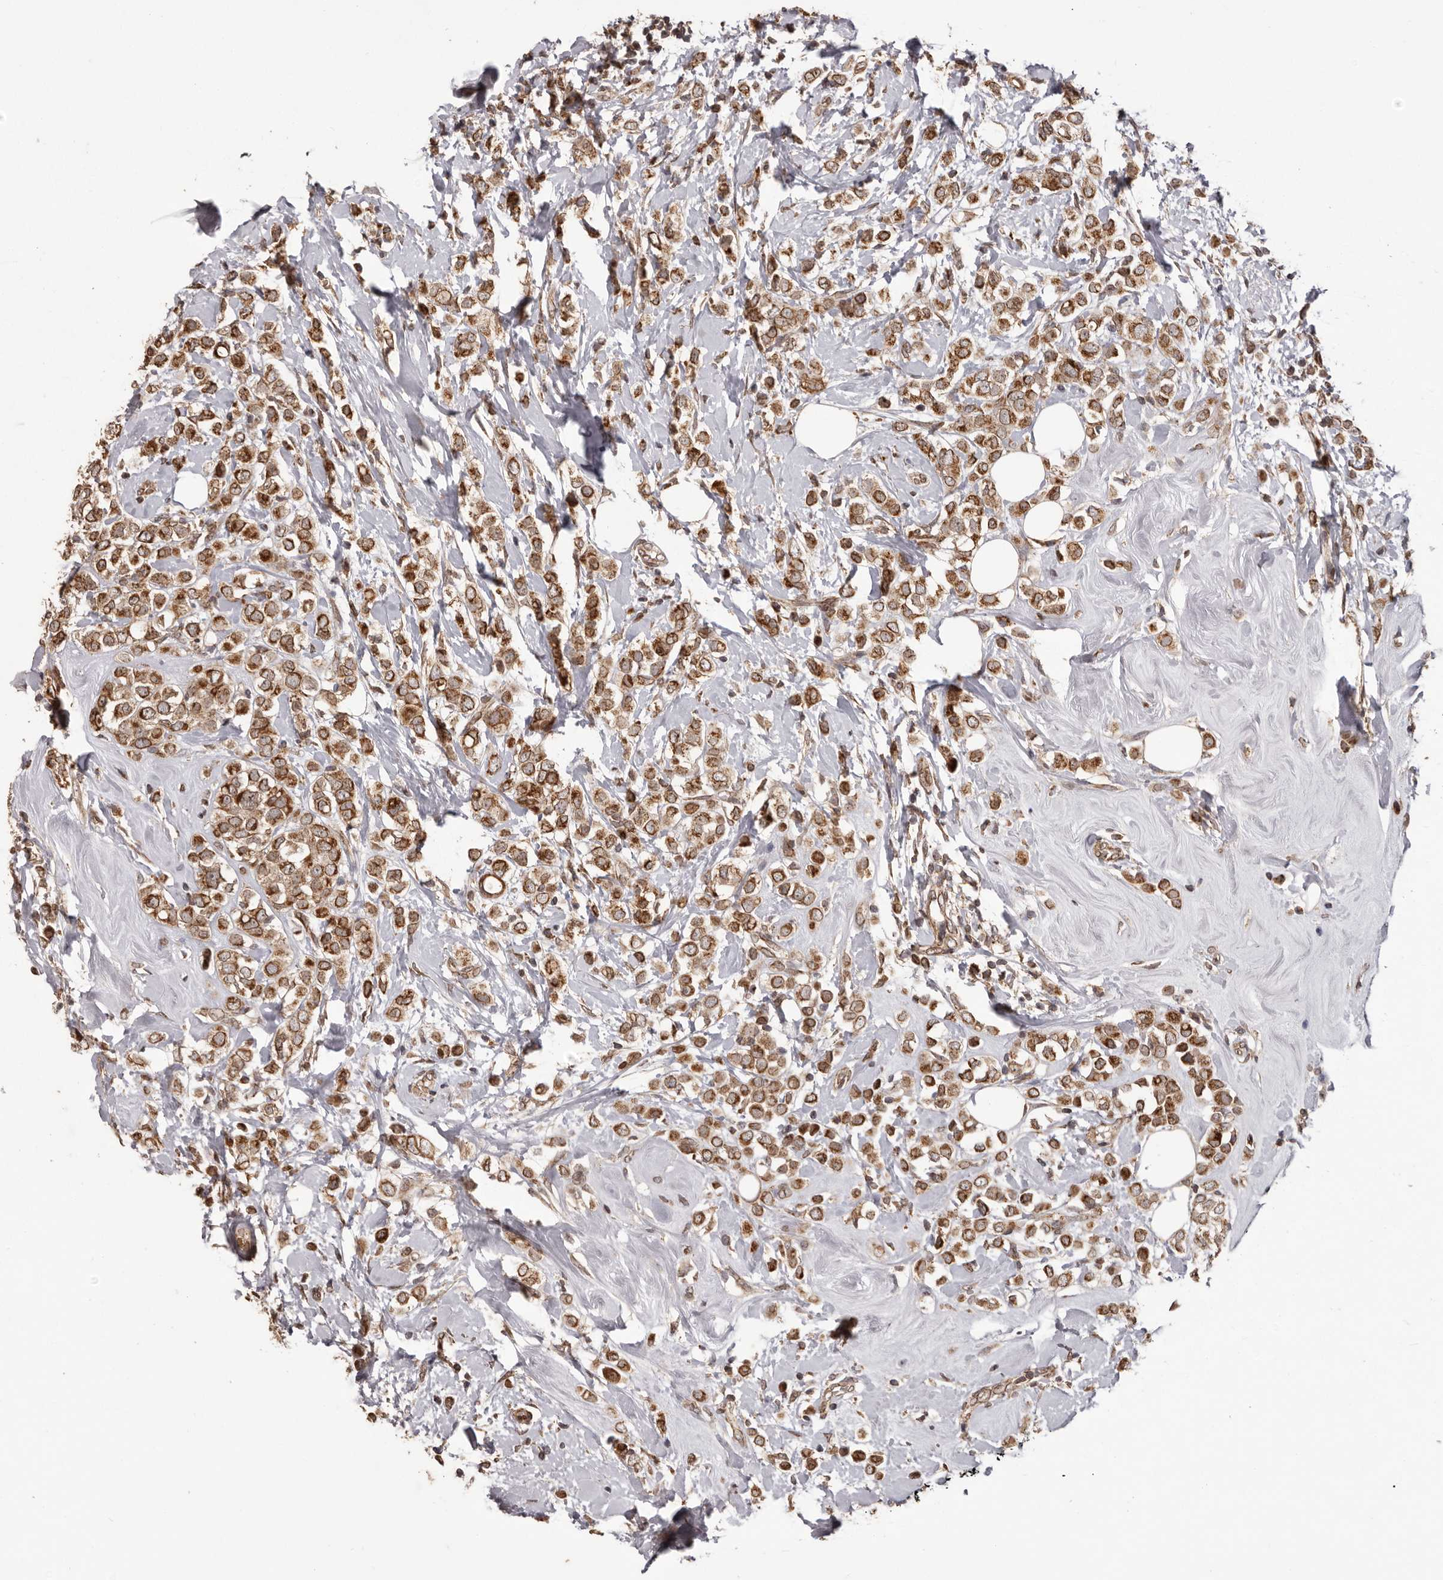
{"staining": {"intensity": "strong", "quantity": ">75%", "location": "cytoplasmic/membranous"}, "tissue": "breast cancer", "cell_type": "Tumor cells", "image_type": "cancer", "snomed": [{"axis": "morphology", "description": "Lobular carcinoma"}, {"axis": "topography", "description": "Breast"}], "caption": "Immunohistochemistry (IHC) photomicrograph of human breast cancer stained for a protein (brown), which displays high levels of strong cytoplasmic/membranous staining in approximately >75% of tumor cells.", "gene": "CHRM2", "patient": {"sex": "female", "age": 47}}